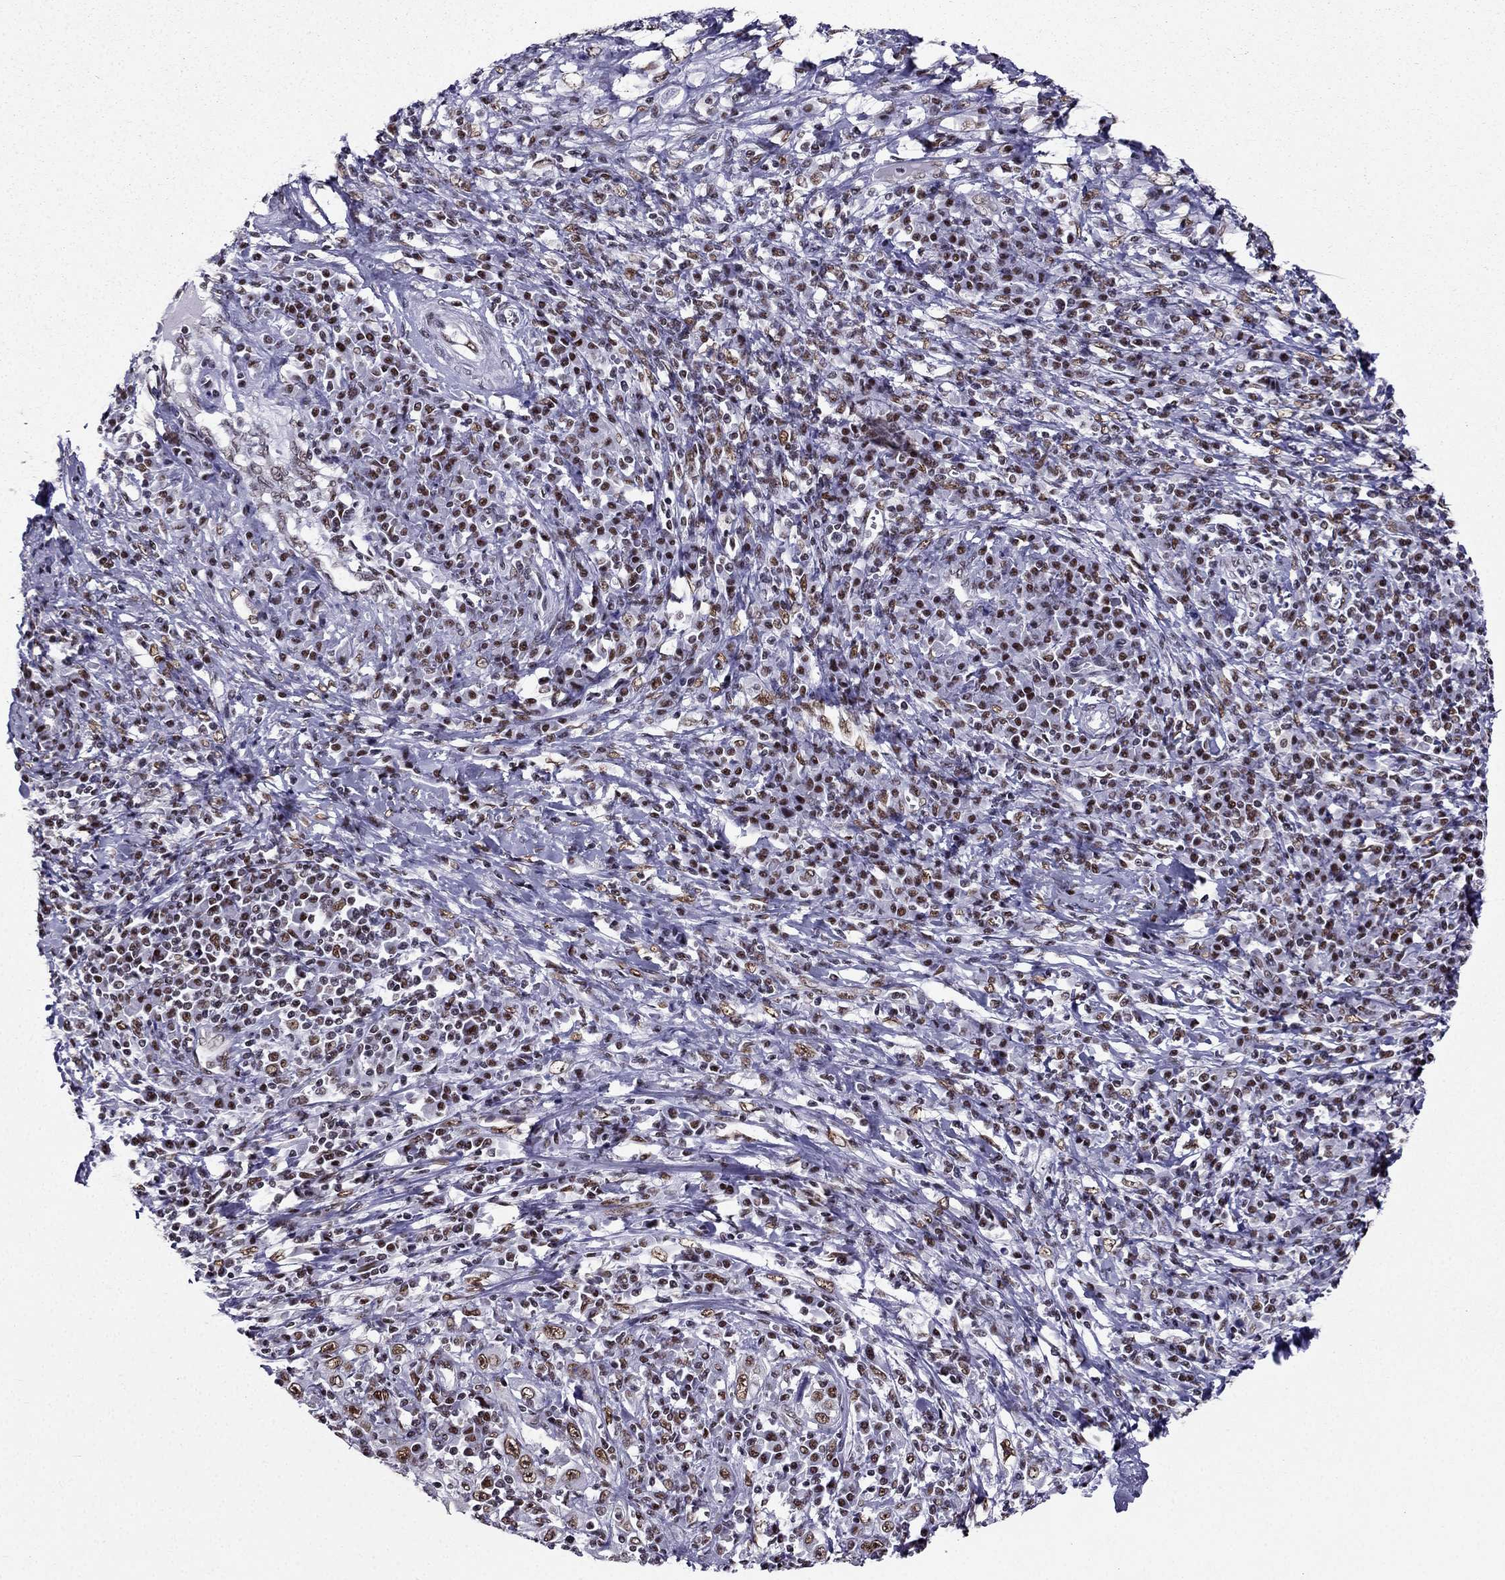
{"staining": {"intensity": "moderate", "quantity": ">75%", "location": "nuclear"}, "tissue": "cervical cancer", "cell_type": "Tumor cells", "image_type": "cancer", "snomed": [{"axis": "morphology", "description": "Squamous cell carcinoma, NOS"}, {"axis": "topography", "description": "Cervix"}], "caption": "Cervical squamous cell carcinoma stained with DAB (3,3'-diaminobenzidine) immunohistochemistry exhibits medium levels of moderate nuclear positivity in approximately >75% of tumor cells.", "gene": "ZNF420", "patient": {"sex": "female", "age": 46}}